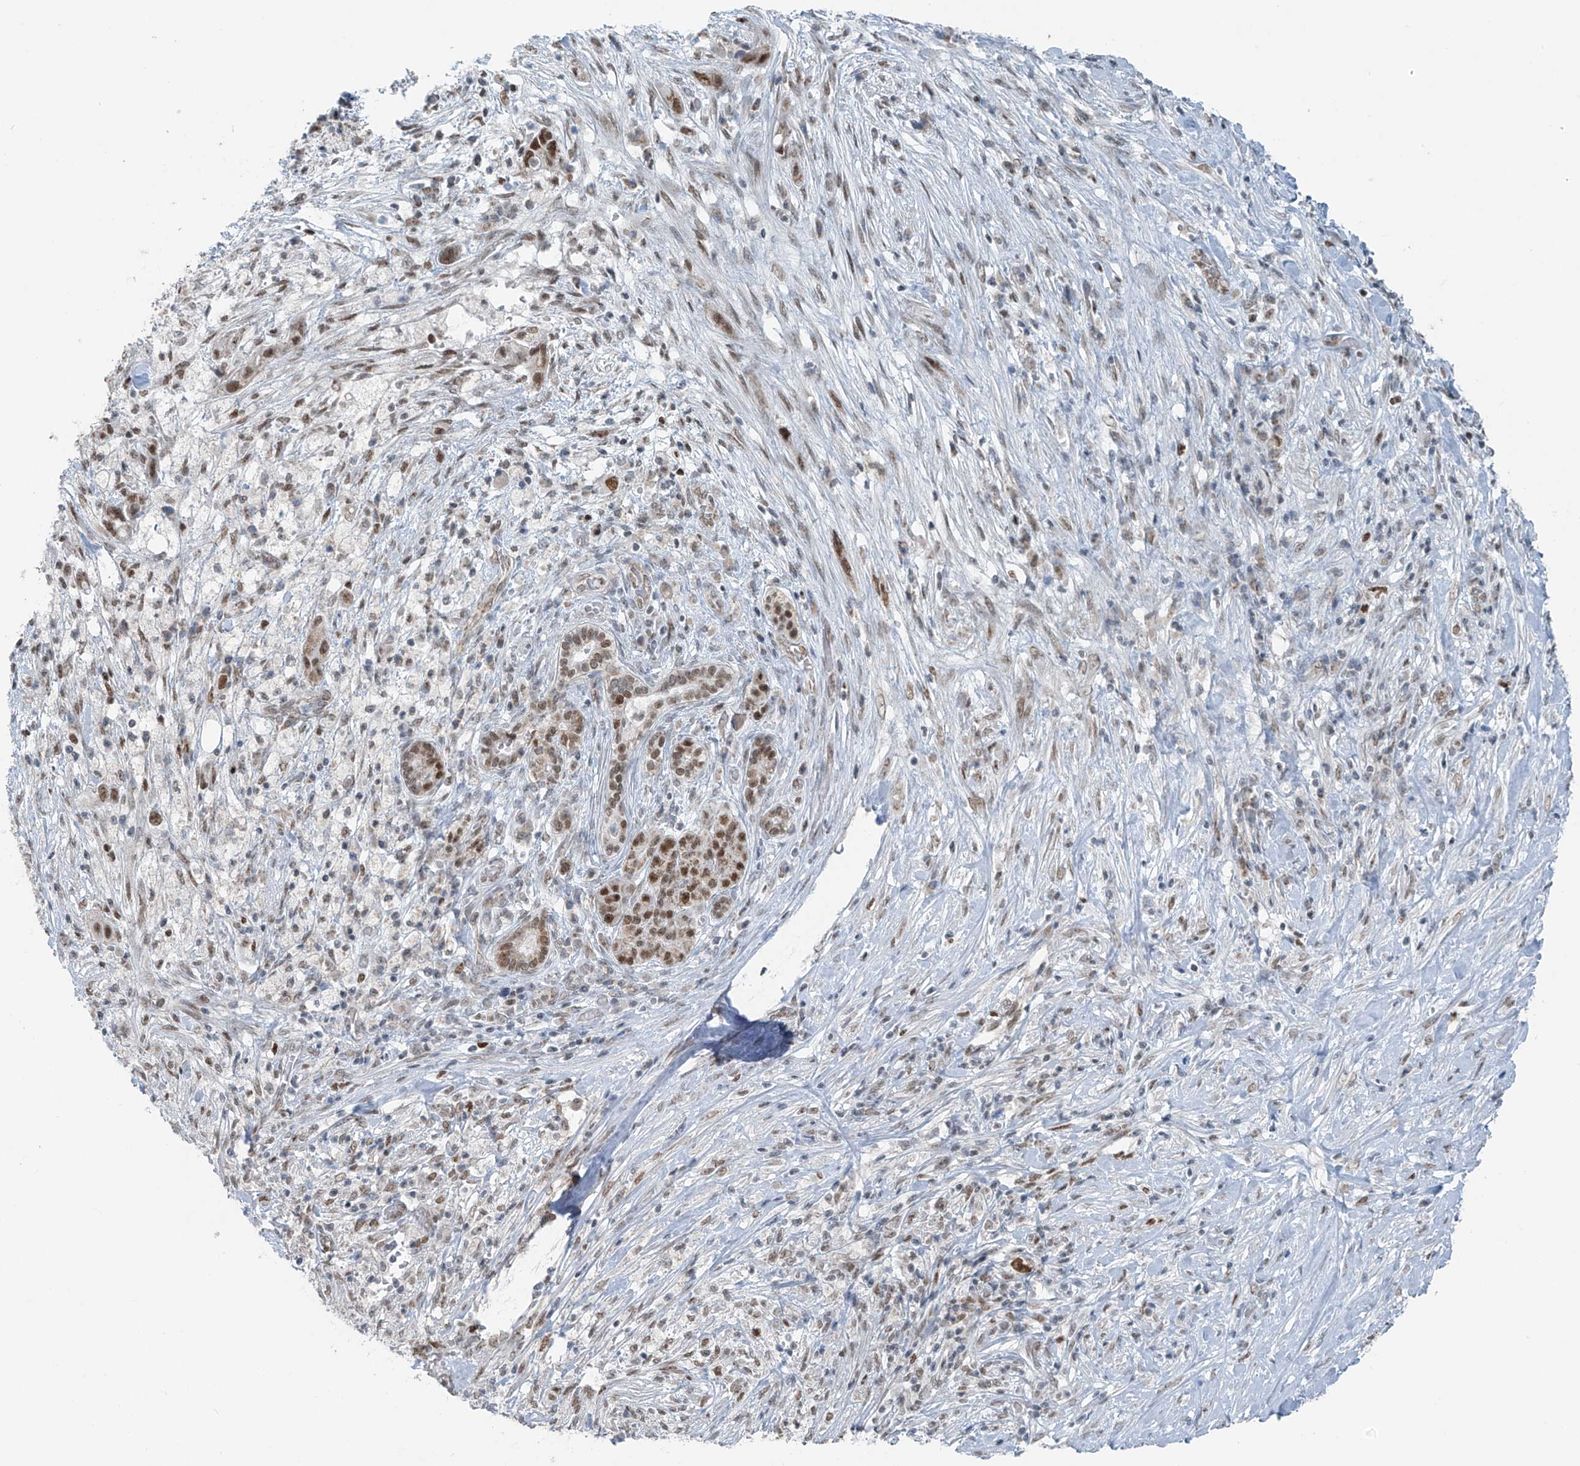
{"staining": {"intensity": "moderate", "quantity": ">75%", "location": "nuclear"}, "tissue": "pancreatic cancer", "cell_type": "Tumor cells", "image_type": "cancer", "snomed": [{"axis": "morphology", "description": "Adenocarcinoma, NOS"}, {"axis": "topography", "description": "Pancreas"}], "caption": "Brown immunohistochemical staining in human pancreatic cancer reveals moderate nuclear positivity in approximately >75% of tumor cells. The protein is stained brown, and the nuclei are stained in blue (DAB IHC with brightfield microscopy, high magnification).", "gene": "WRNIP1", "patient": {"sex": "female", "age": 73}}